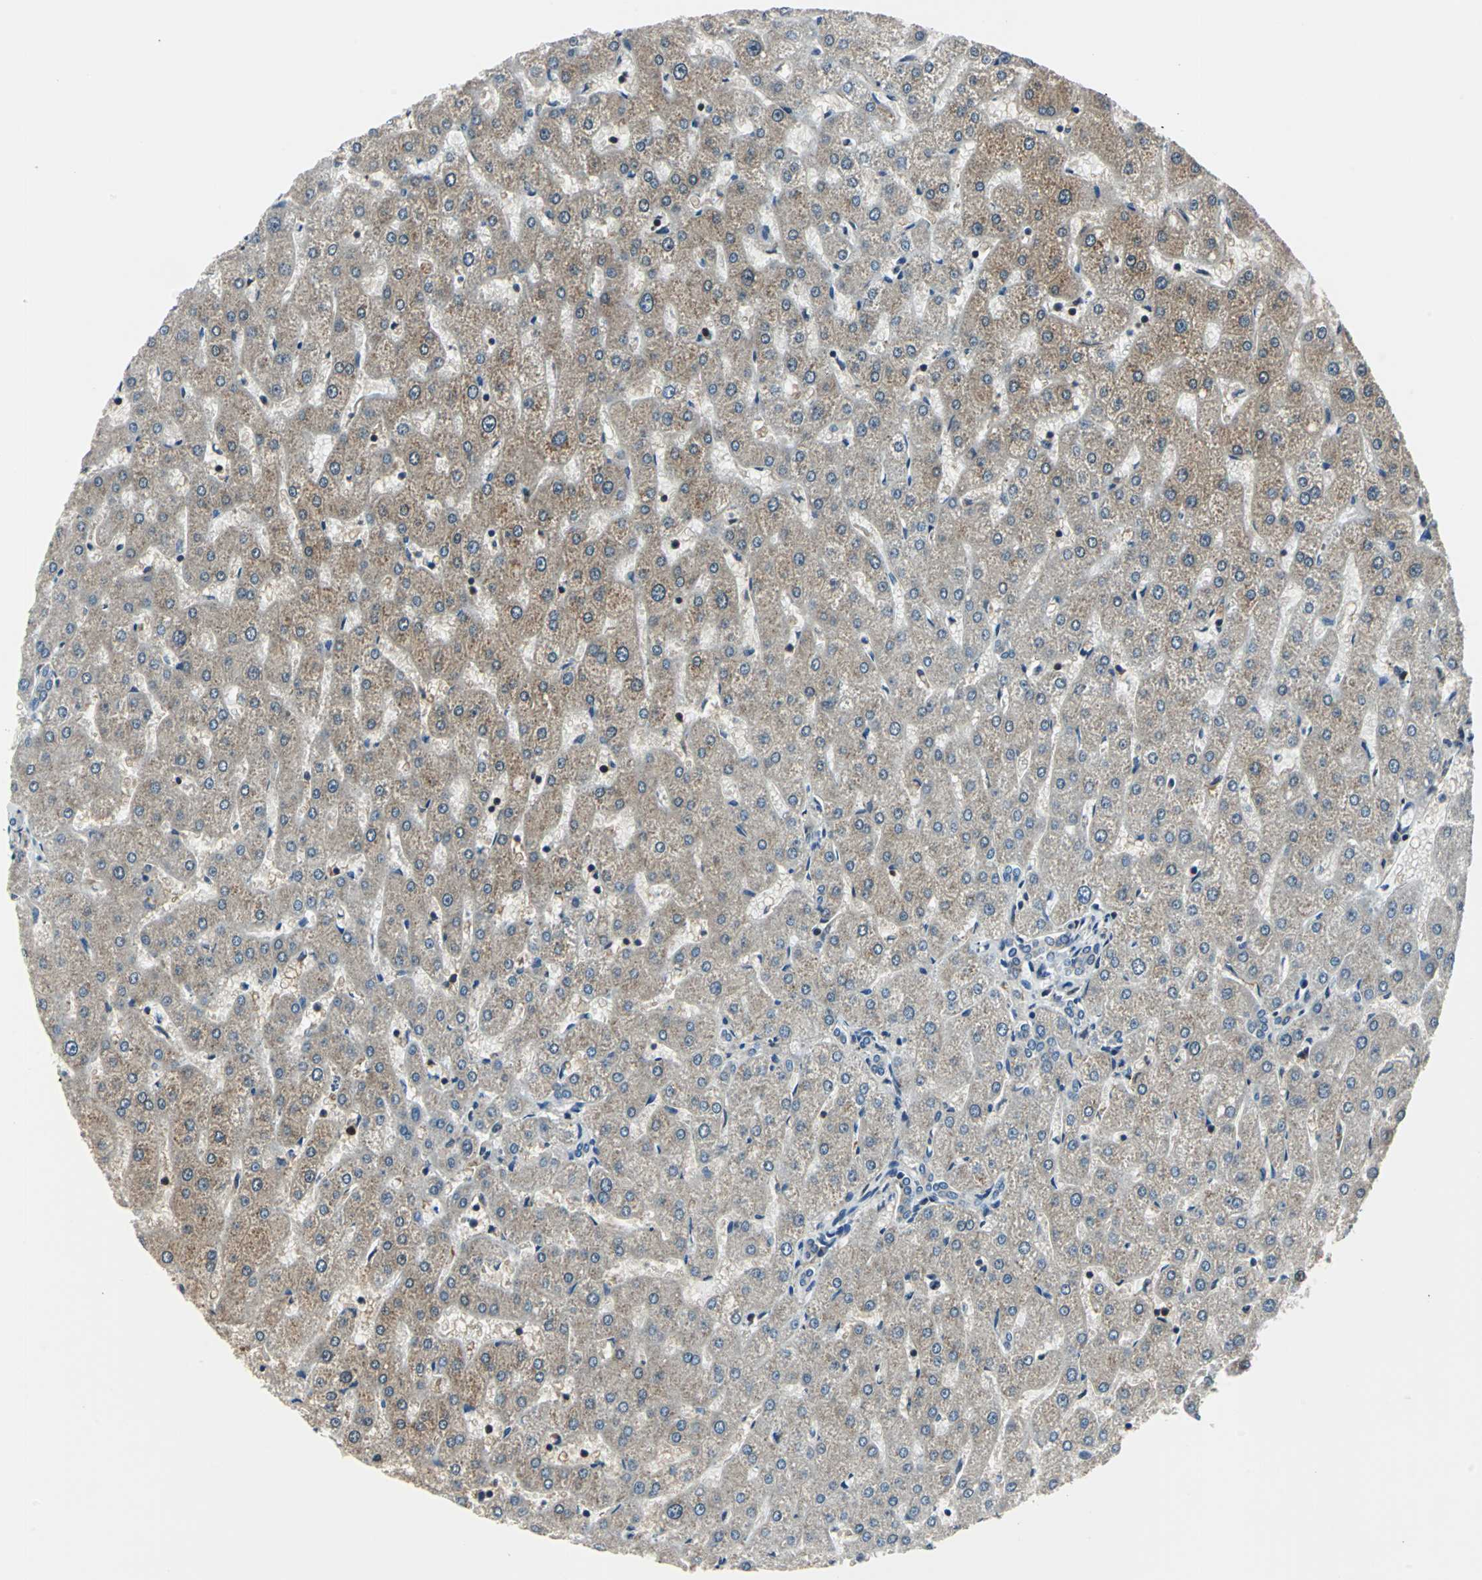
{"staining": {"intensity": "moderate", "quantity": "25%-75%", "location": "cytoplasmic/membranous"}, "tissue": "liver", "cell_type": "Cholangiocytes", "image_type": "normal", "snomed": [{"axis": "morphology", "description": "Normal tissue, NOS"}, {"axis": "topography", "description": "Liver"}], "caption": "Liver stained with IHC exhibits moderate cytoplasmic/membranous positivity in about 25%-75% of cholangiocytes.", "gene": "PSME1", "patient": {"sex": "male", "age": 67}}